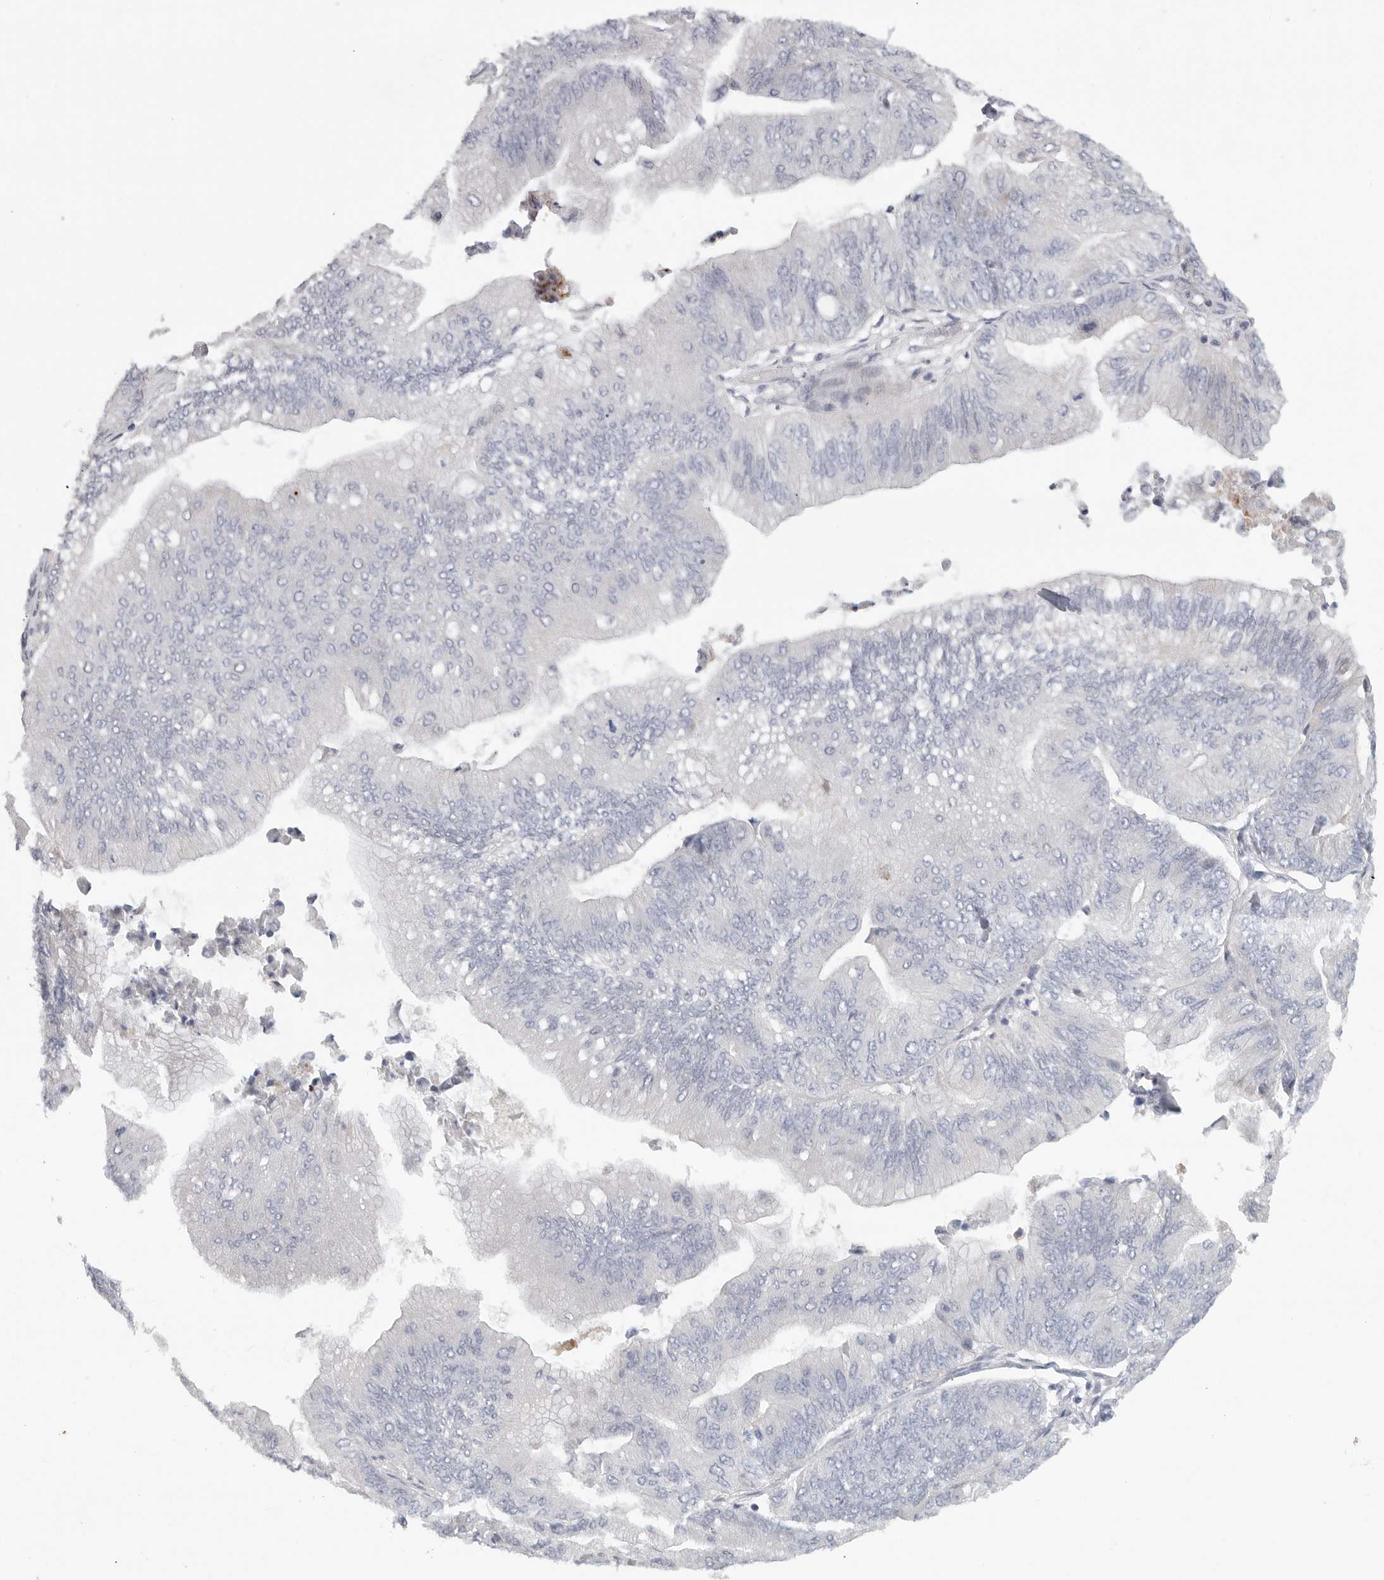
{"staining": {"intensity": "negative", "quantity": "none", "location": "none"}, "tissue": "ovarian cancer", "cell_type": "Tumor cells", "image_type": "cancer", "snomed": [{"axis": "morphology", "description": "Cystadenocarcinoma, mucinous, NOS"}, {"axis": "topography", "description": "Ovary"}], "caption": "Human ovarian cancer stained for a protein using immunohistochemistry (IHC) exhibits no positivity in tumor cells.", "gene": "TMEM69", "patient": {"sex": "female", "age": 61}}